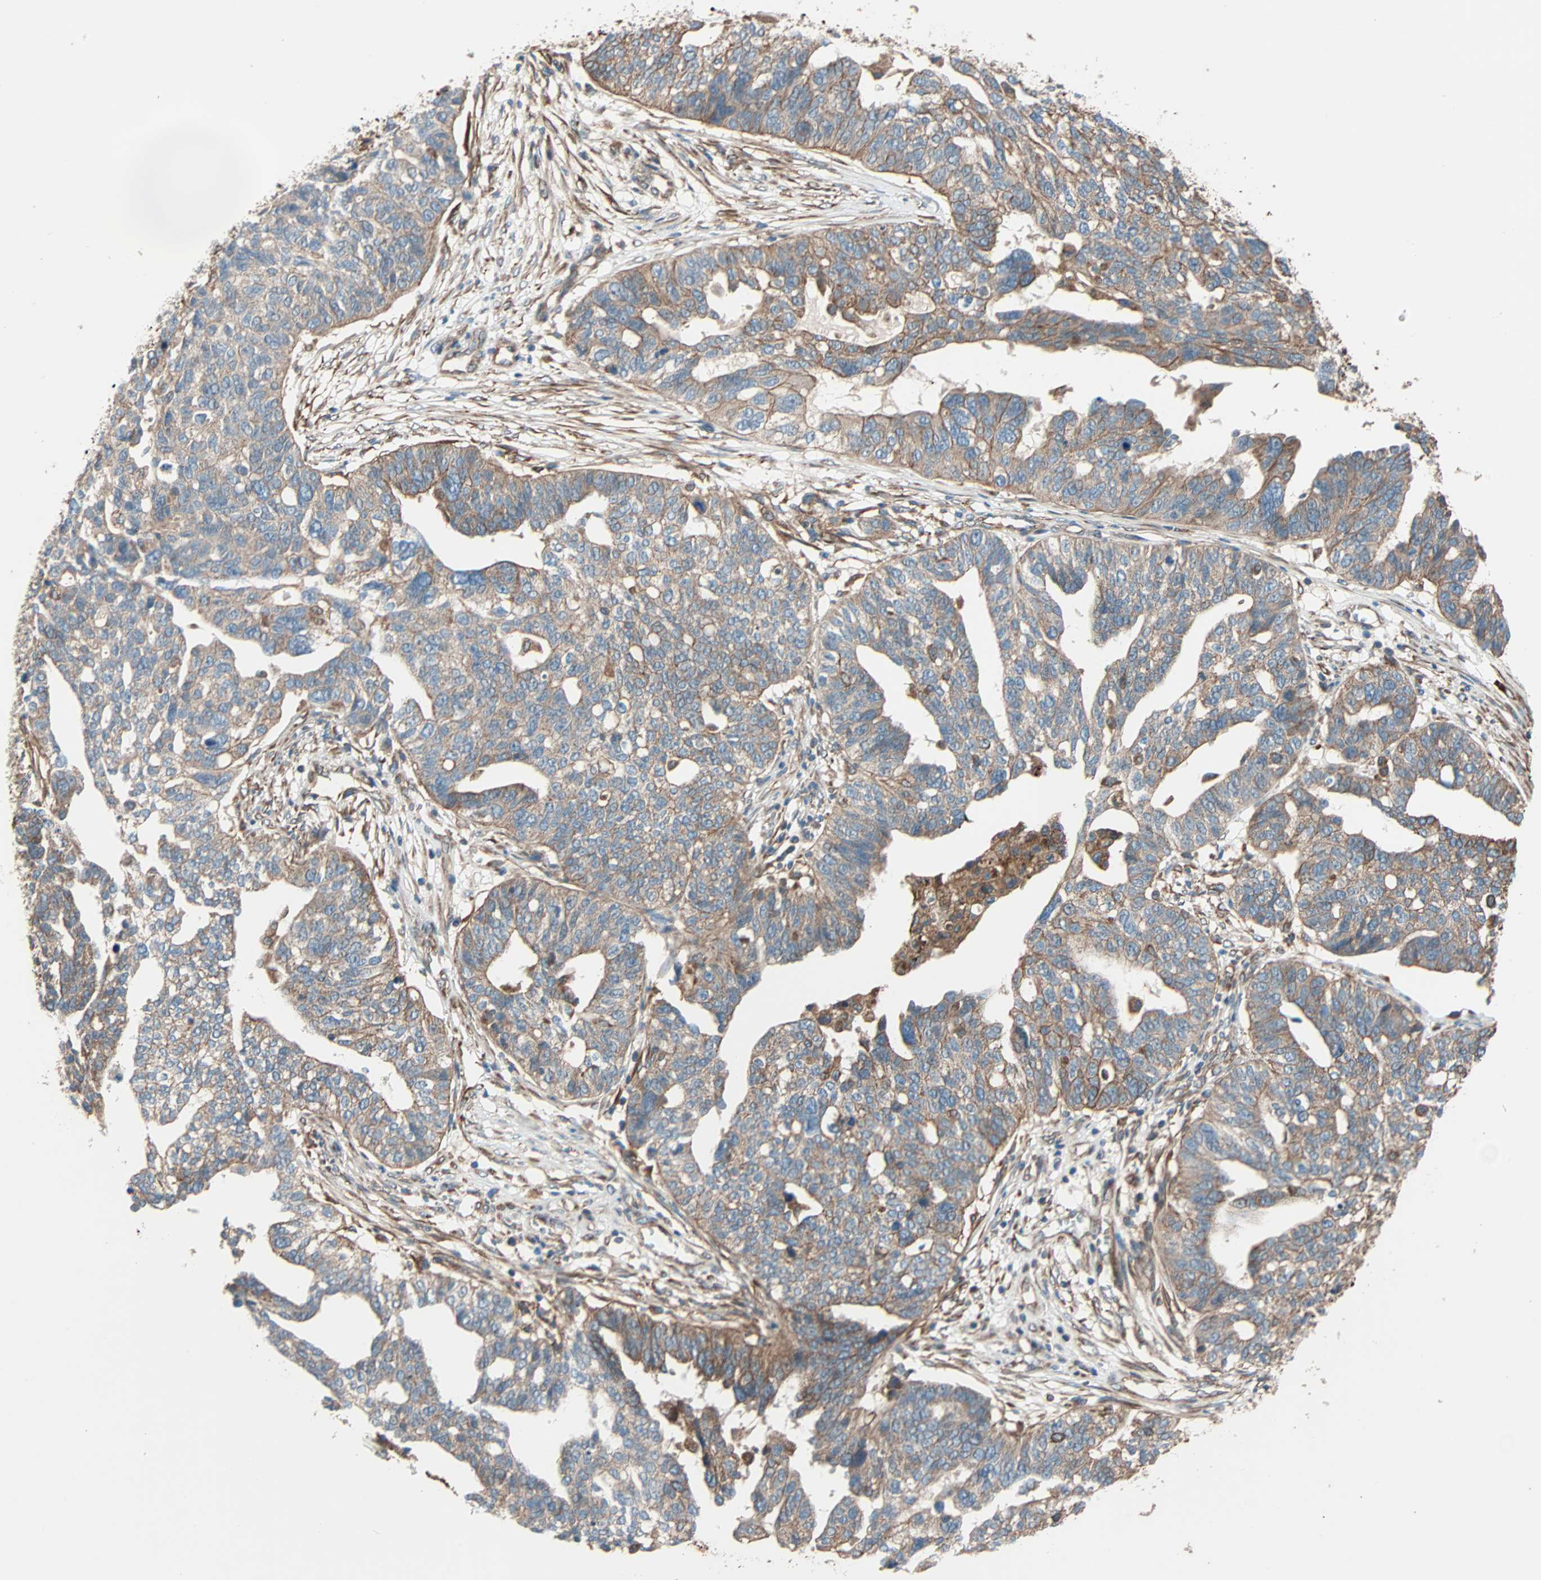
{"staining": {"intensity": "moderate", "quantity": ">75%", "location": "cytoplasmic/membranous"}, "tissue": "ovarian cancer", "cell_type": "Tumor cells", "image_type": "cancer", "snomed": [{"axis": "morphology", "description": "Cystadenocarcinoma, serous, NOS"}, {"axis": "topography", "description": "Ovary"}], "caption": "Ovarian cancer stained with DAB IHC demonstrates medium levels of moderate cytoplasmic/membranous expression in approximately >75% of tumor cells.", "gene": "PHYH", "patient": {"sex": "female", "age": 59}}